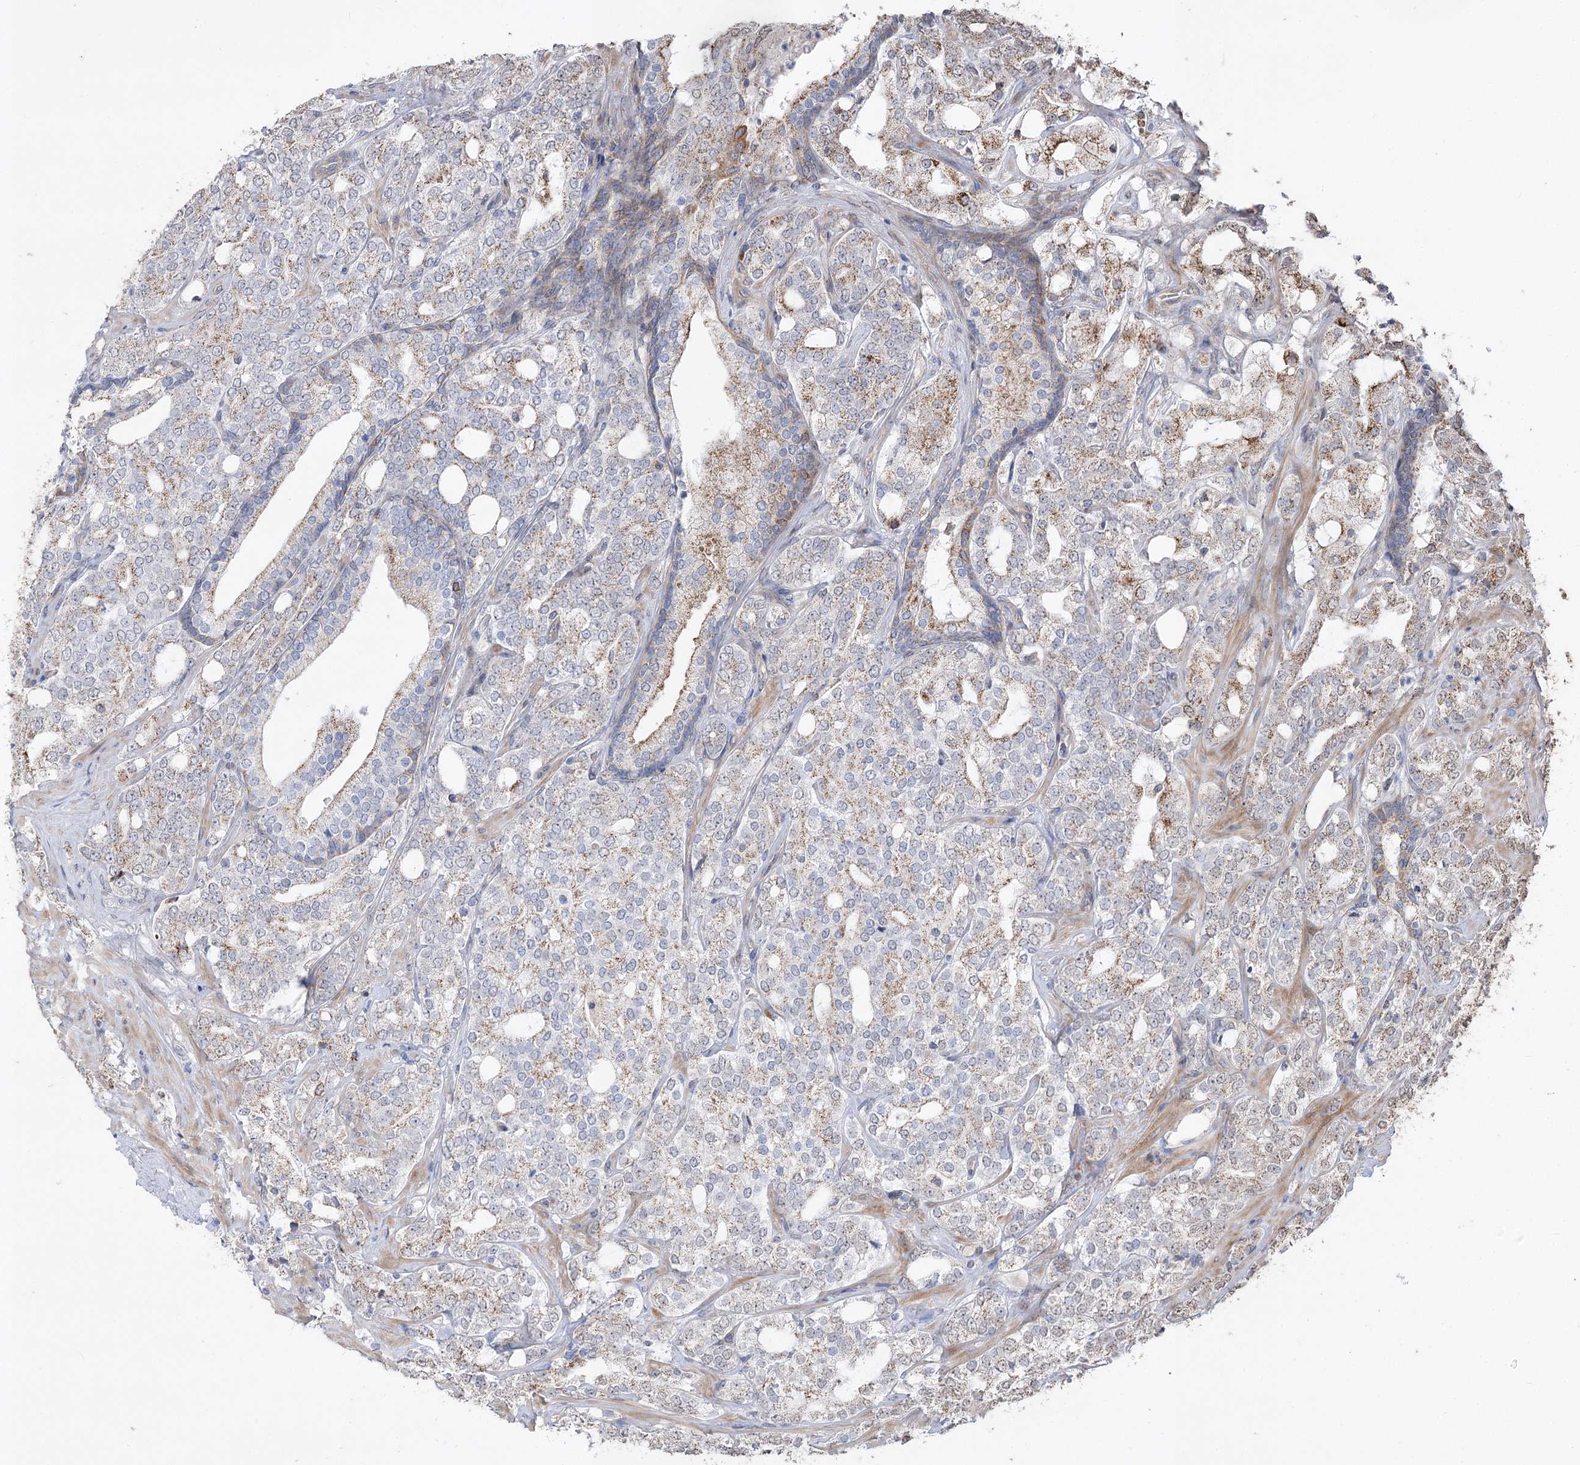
{"staining": {"intensity": "moderate", "quantity": "25%-75%", "location": "cytoplasmic/membranous"}, "tissue": "prostate cancer", "cell_type": "Tumor cells", "image_type": "cancer", "snomed": [{"axis": "morphology", "description": "Adenocarcinoma, High grade"}, {"axis": "topography", "description": "Prostate"}], "caption": "Tumor cells demonstrate medium levels of moderate cytoplasmic/membranous expression in about 25%-75% of cells in prostate cancer (adenocarcinoma (high-grade)).", "gene": "ZSCAN23", "patient": {"sex": "male", "age": 64}}